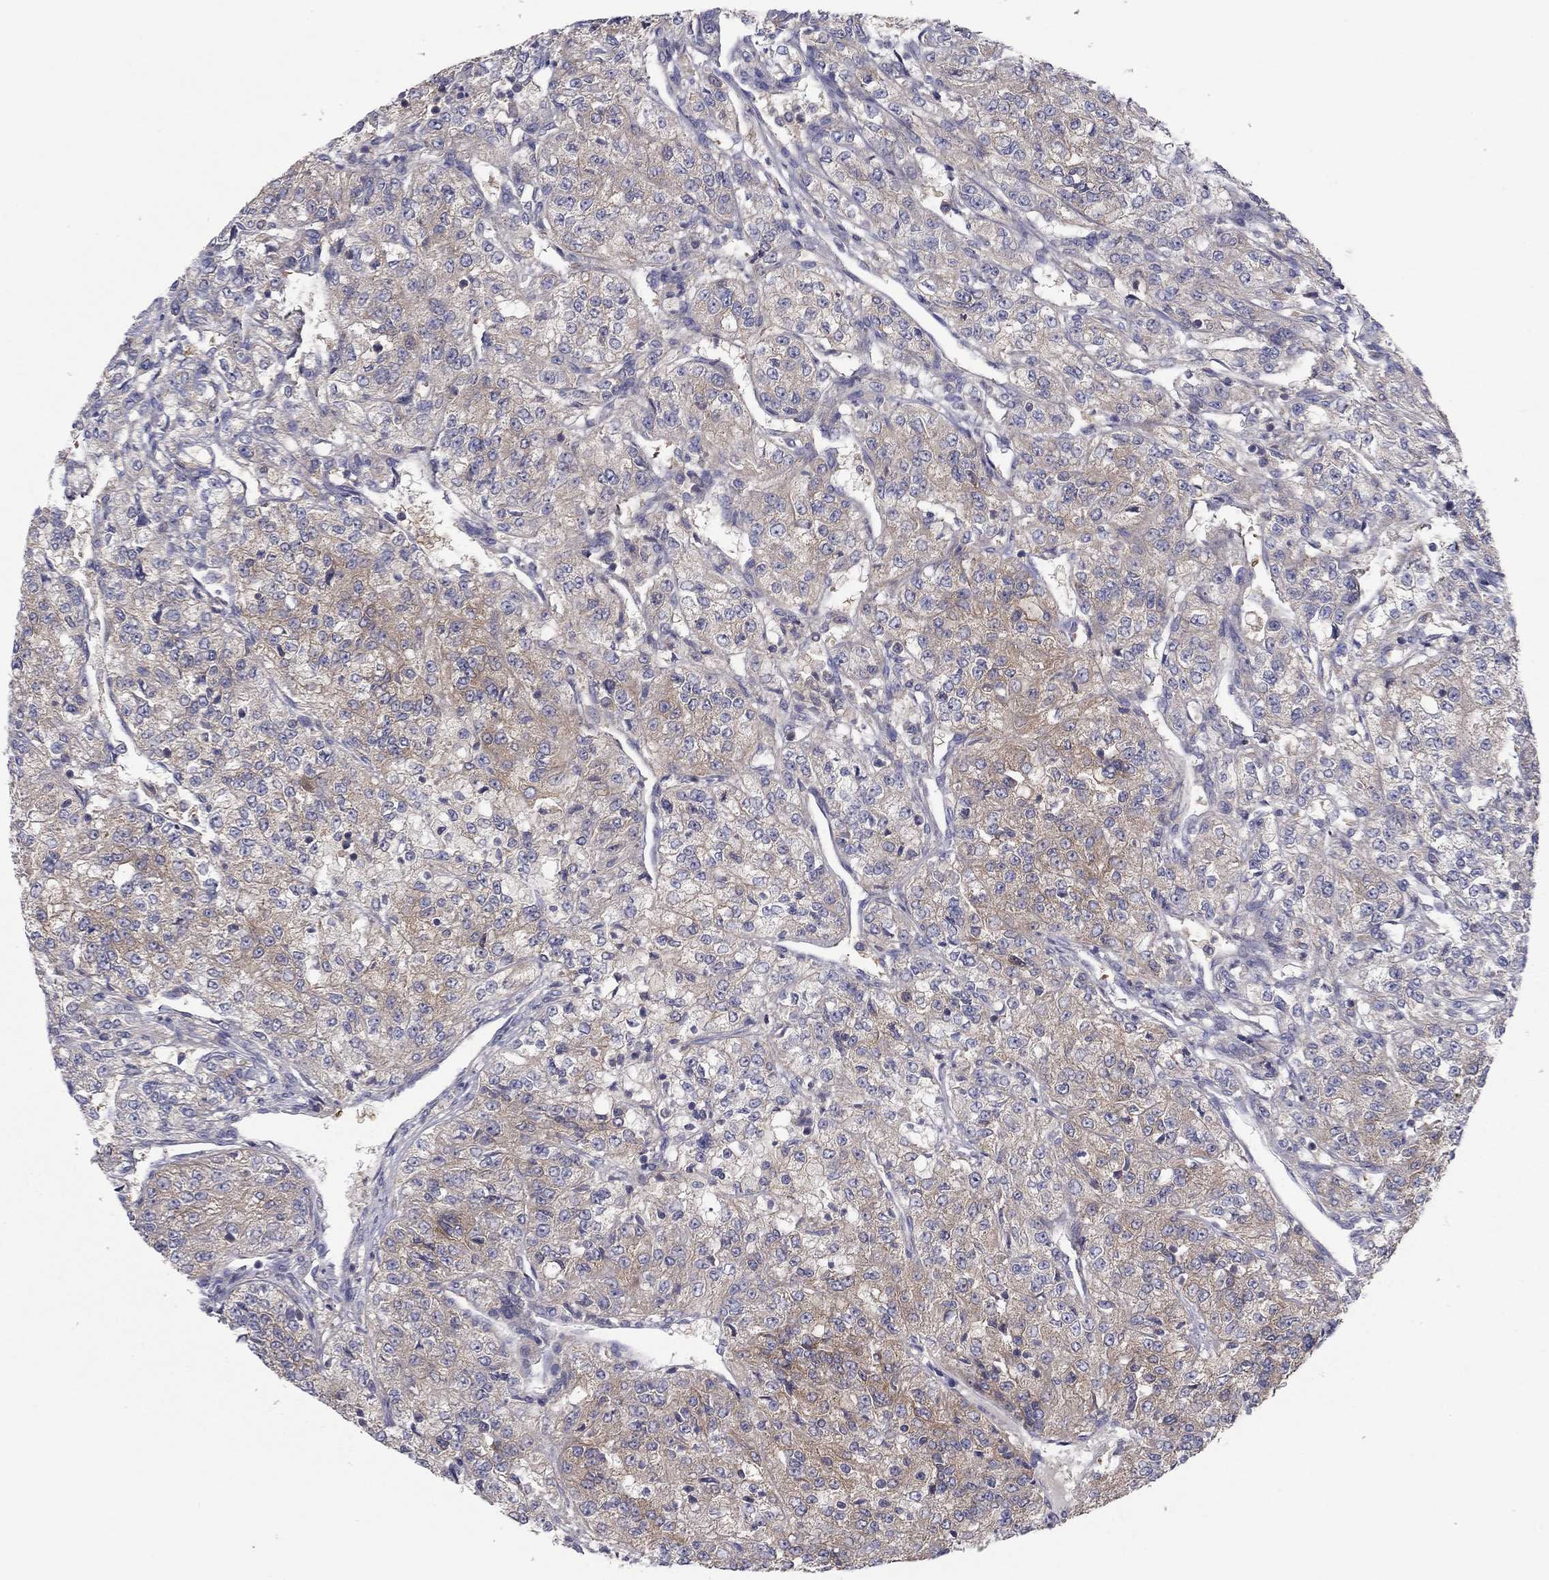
{"staining": {"intensity": "weak", "quantity": "<25%", "location": "cytoplasmic/membranous"}, "tissue": "renal cancer", "cell_type": "Tumor cells", "image_type": "cancer", "snomed": [{"axis": "morphology", "description": "Adenocarcinoma, NOS"}, {"axis": "topography", "description": "Kidney"}], "caption": "Renal cancer was stained to show a protein in brown. There is no significant positivity in tumor cells. Nuclei are stained in blue.", "gene": "RNF123", "patient": {"sex": "female", "age": 63}}